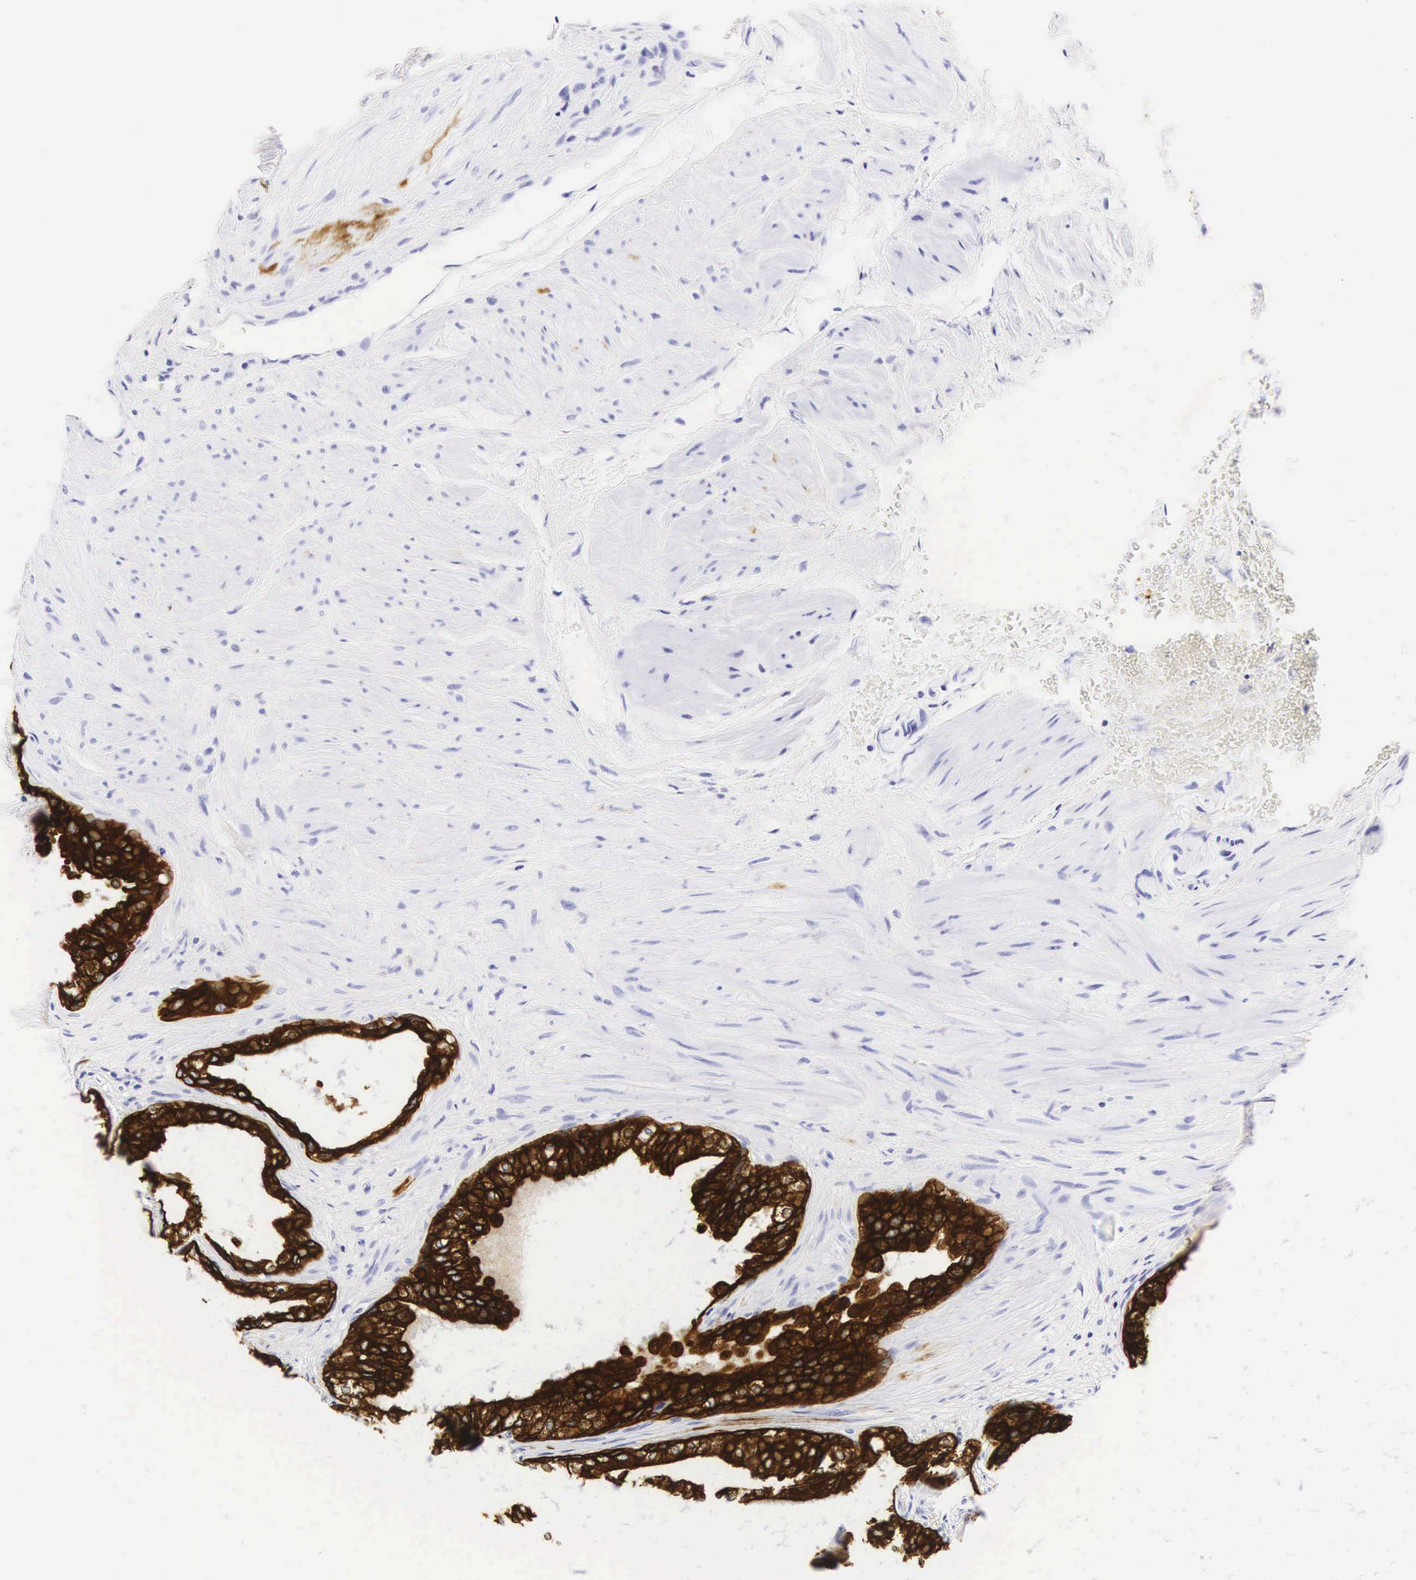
{"staining": {"intensity": "strong", "quantity": ">75%", "location": "cytoplasmic/membranous"}, "tissue": "urinary bladder", "cell_type": "Urothelial cells", "image_type": "normal", "snomed": [{"axis": "morphology", "description": "Normal tissue, NOS"}, {"axis": "topography", "description": "Urinary bladder"}], "caption": "This is a micrograph of immunohistochemistry staining of unremarkable urinary bladder, which shows strong staining in the cytoplasmic/membranous of urothelial cells.", "gene": "KRT18", "patient": {"sex": "male", "age": 72}}